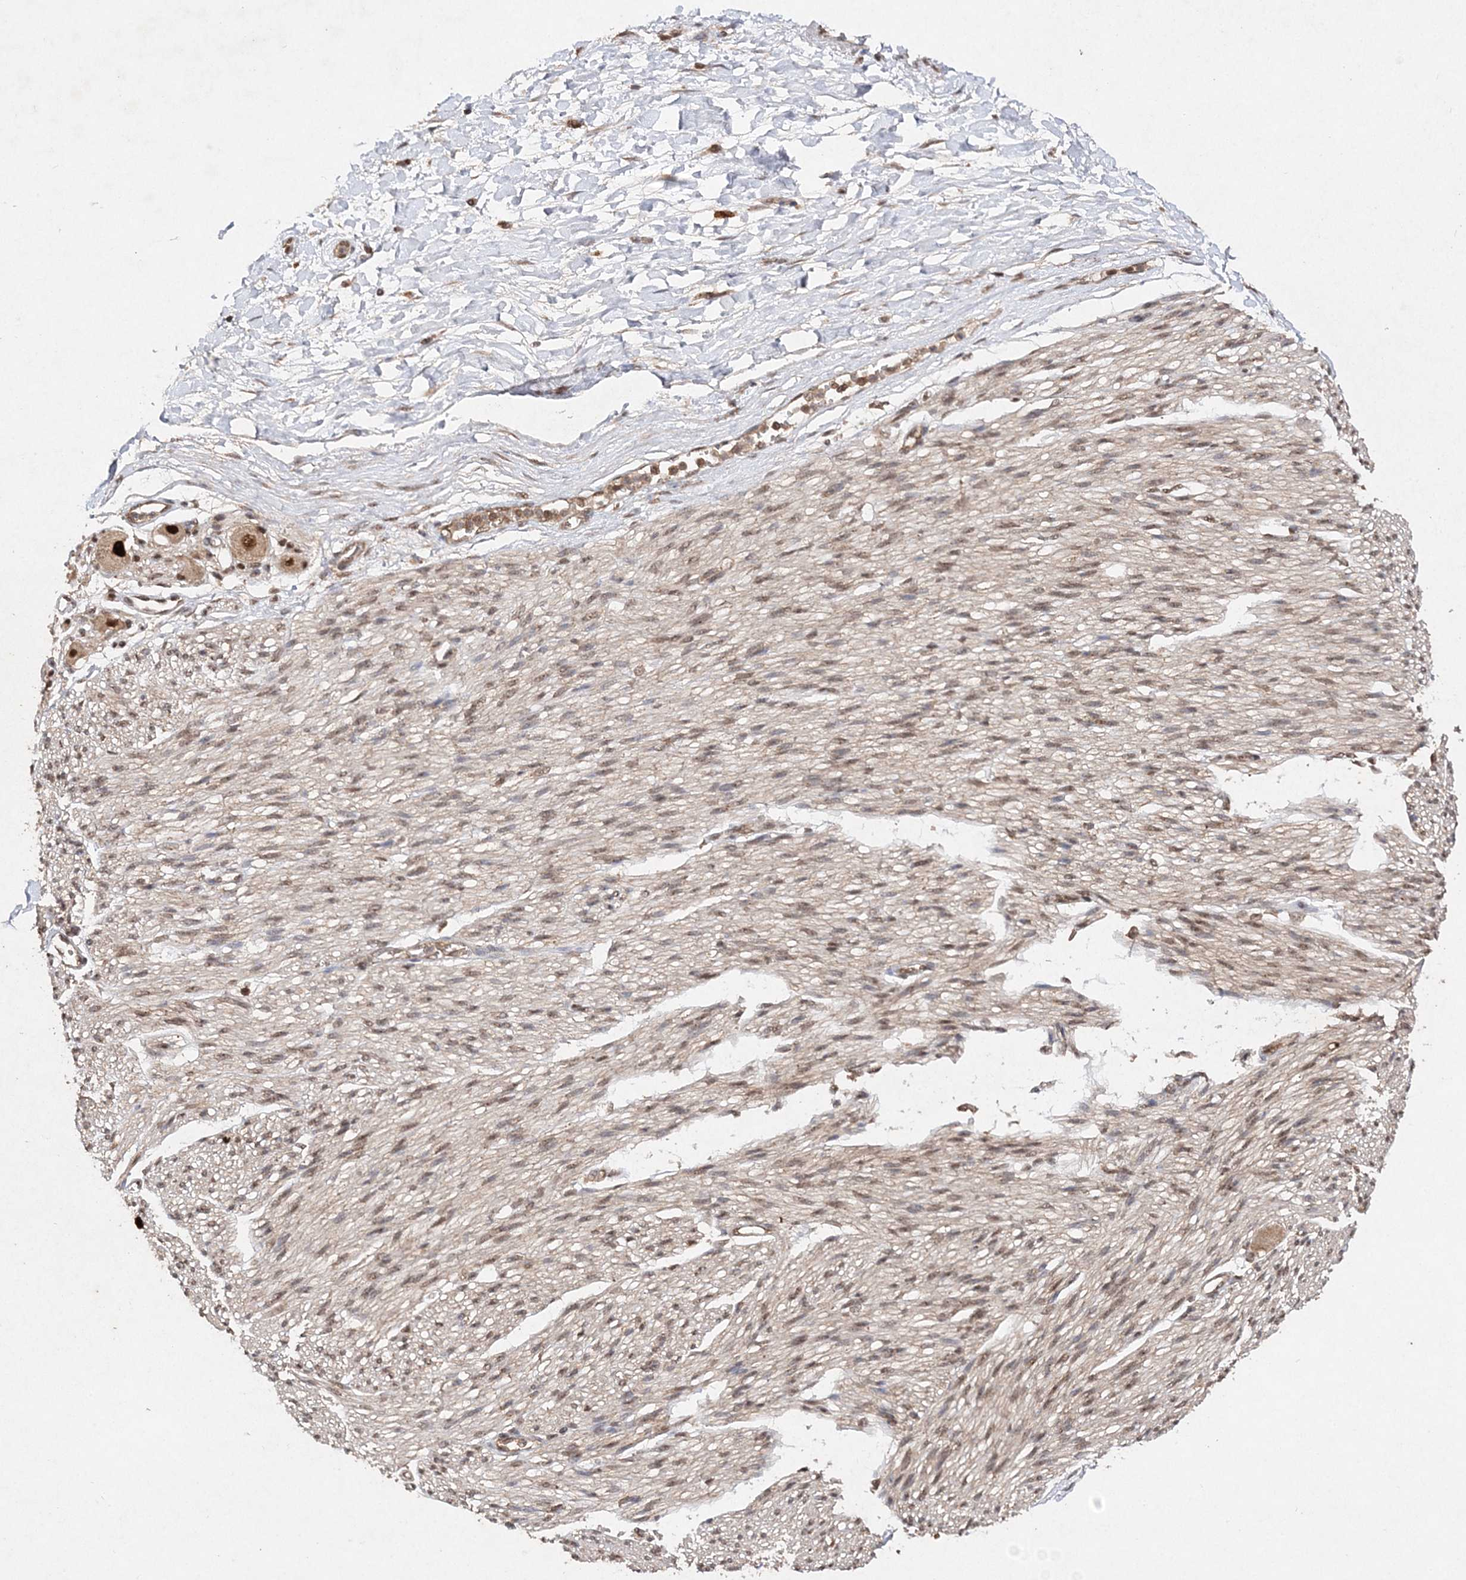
{"staining": {"intensity": "moderate", "quantity": ">75%", "location": "cytoplasmic/membranous"}, "tissue": "adipose tissue", "cell_type": "Adipocytes", "image_type": "normal", "snomed": [{"axis": "morphology", "description": "Normal tissue, NOS"}, {"axis": "topography", "description": "Kidney"}, {"axis": "topography", "description": "Peripheral nerve tissue"}], "caption": "The immunohistochemical stain highlights moderate cytoplasmic/membranous expression in adipocytes of benign adipose tissue. Immunohistochemistry stains the protein in brown and the nuclei are stained blue.", "gene": "NIF3L1", "patient": {"sex": "male", "age": 7}}